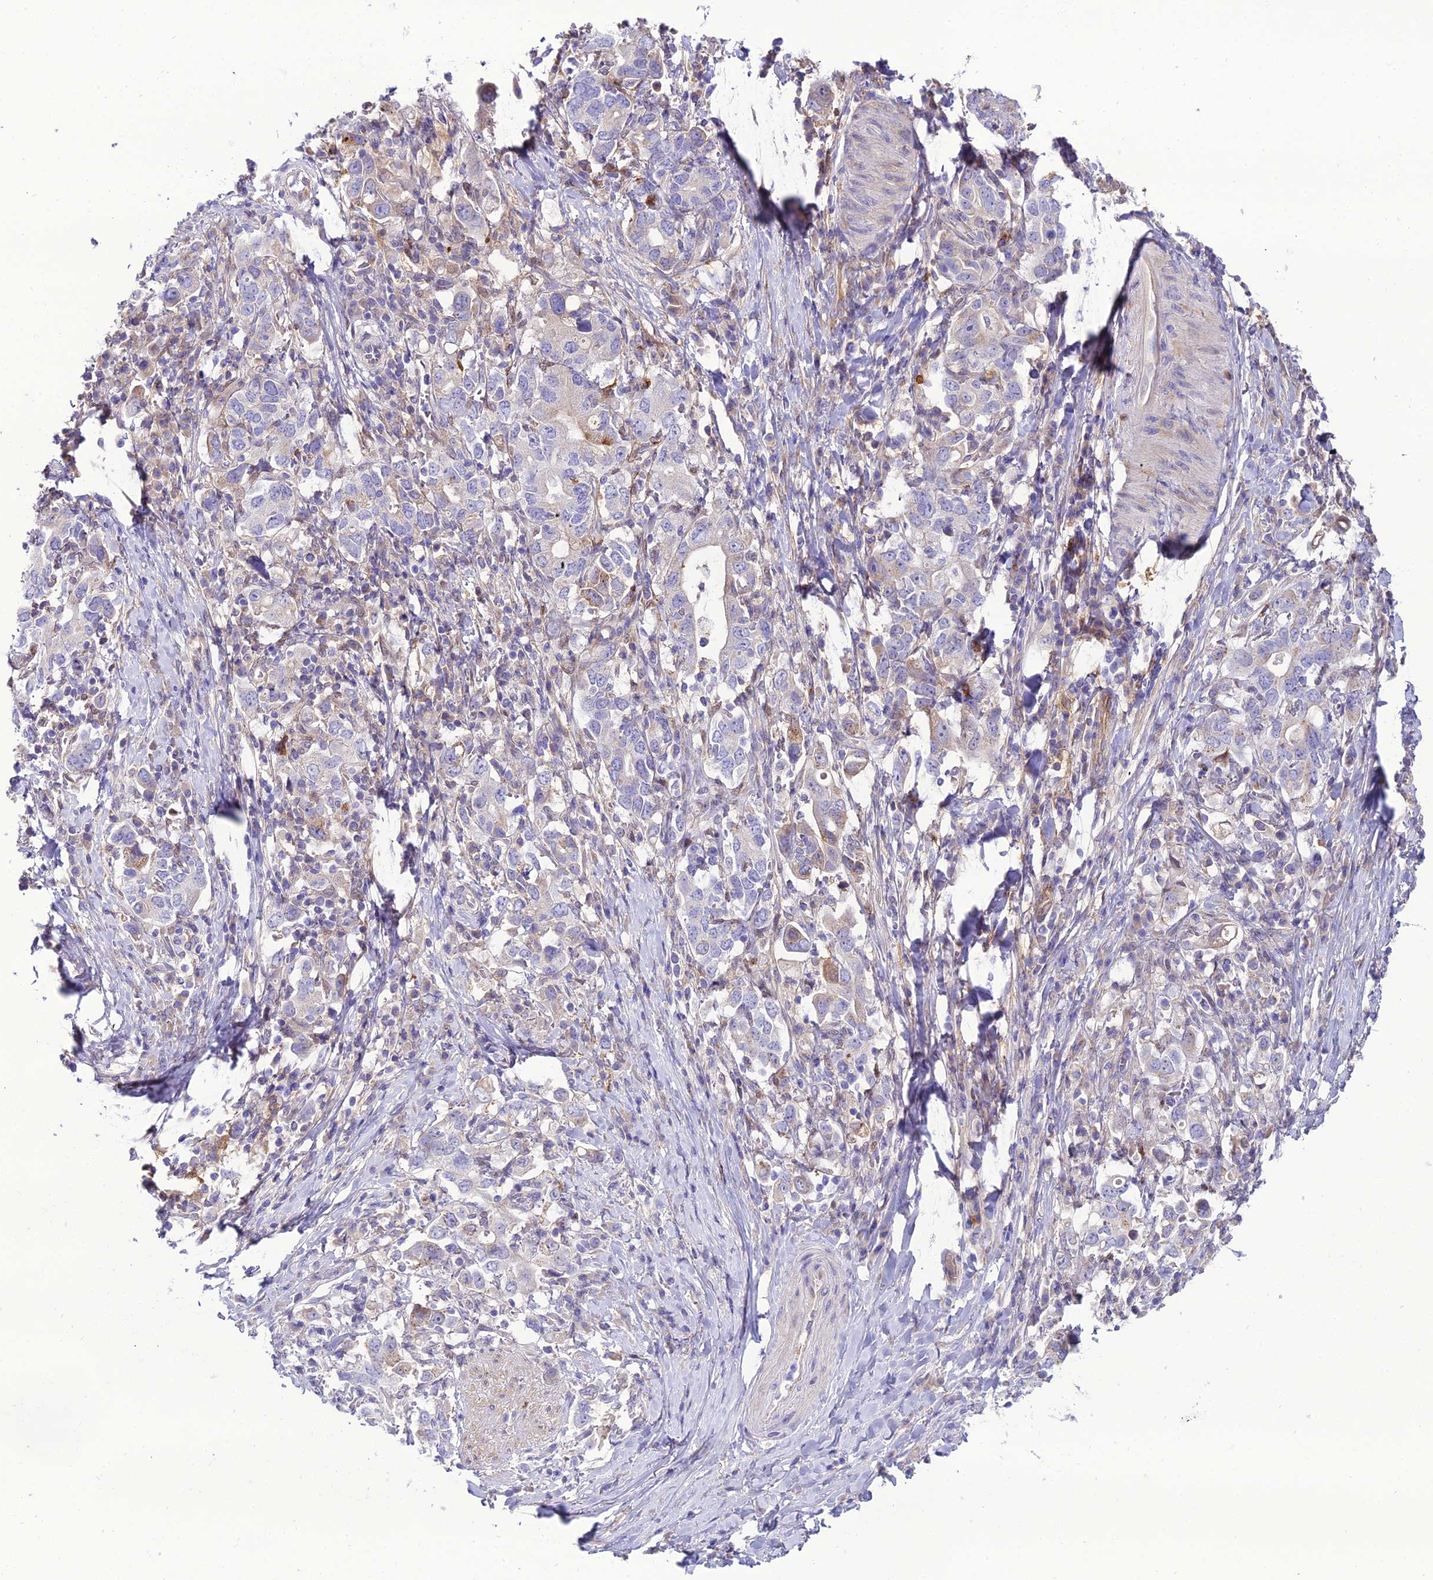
{"staining": {"intensity": "moderate", "quantity": "<25%", "location": "cytoplasmic/membranous"}, "tissue": "stomach cancer", "cell_type": "Tumor cells", "image_type": "cancer", "snomed": [{"axis": "morphology", "description": "Adenocarcinoma, NOS"}, {"axis": "topography", "description": "Stomach, upper"}, {"axis": "topography", "description": "Stomach"}], "caption": "Adenocarcinoma (stomach) was stained to show a protein in brown. There is low levels of moderate cytoplasmic/membranous expression in about <25% of tumor cells.", "gene": "MB21D2", "patient": {"sex": "male", "age": 62}}